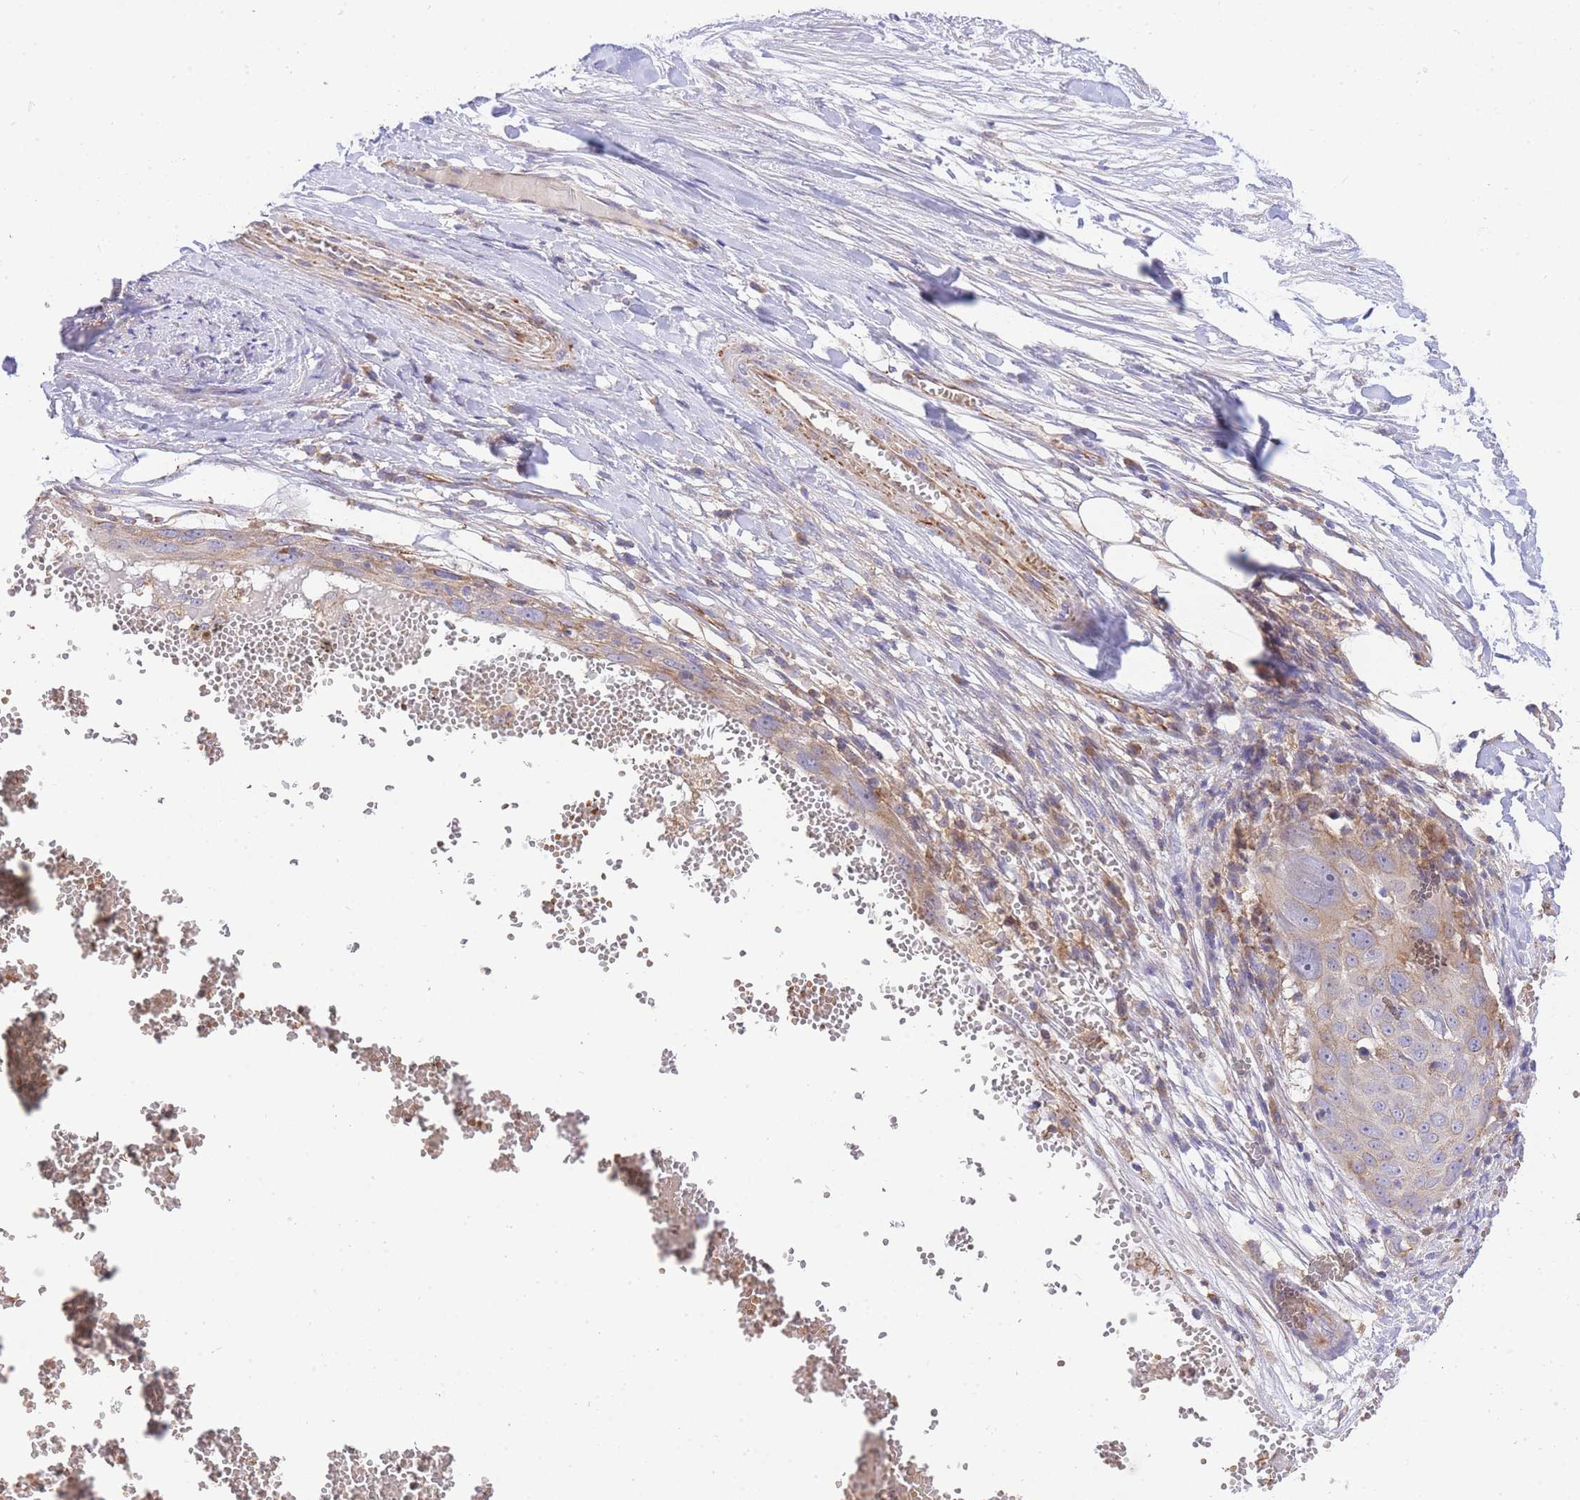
{"staining": {"intensity": "weak", "quantity": "<25%", "location": "cytoplasmic/membranous"}, "tissue": "skin cancer", "cell_type": "Tumor cells", "image_type": "cancer", "snomed": [{"axis": "morphology", "description": "Squamous cell carcinoma, NOS"}, {"axis": "topography", "description": "Skin"}], "caption": "High magnification brightfield microscopy of squamous cell carcinoma (skin) stained with DAB (3,3'-diaminobenzidine) (brown) and counterstained with hematoxylin (blue): tumor cells show no significant positivity.", "gene": "INSYN2B", "patient": {"sex": "male", "age": 71}}